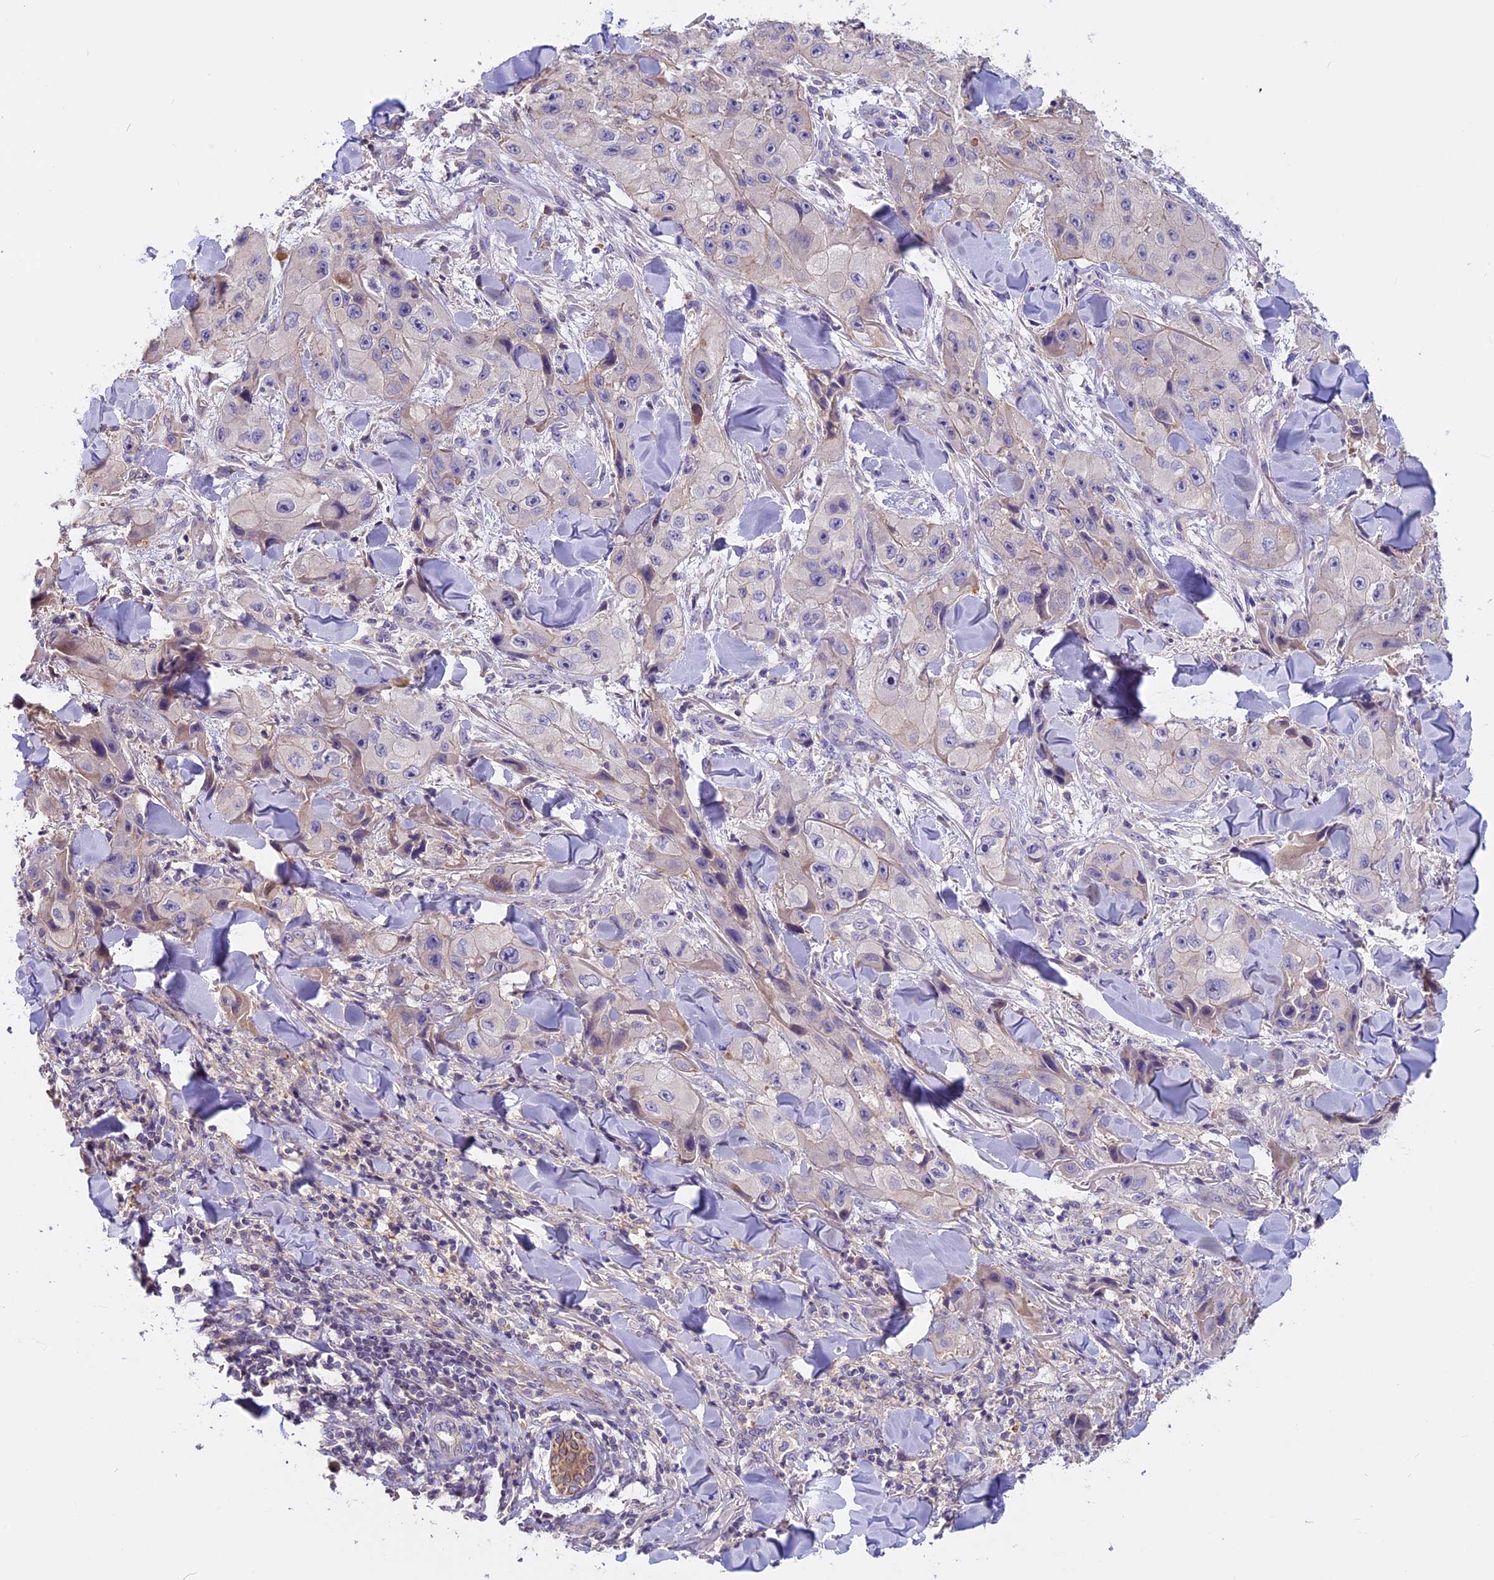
{"staining": {"intensity": "weak", "quantity": "<25%", "location": "cytoplasmic/membranous"}, "tissue": "skin cancer", "cell_type": "Tumor cells", "image_type": "cancer", "snomed": [{"axis": "morphology", "description": "Squamous cell carcinoma, NOS"}, {"axis": "topography", "description": "Skin"}, {"axis": "topography", "description": "Subcutis"}], "caption": "Skin cancer (squamous cell carcinoma) was stained to show a protein in brown. There is no significant positivity in tumor cells. (DAB (3,3'-diaminobenzidine) immunohistochemistry, high magnification).", "gene": "FAM98C", "patient": {"sex": "male", "age": 73}}